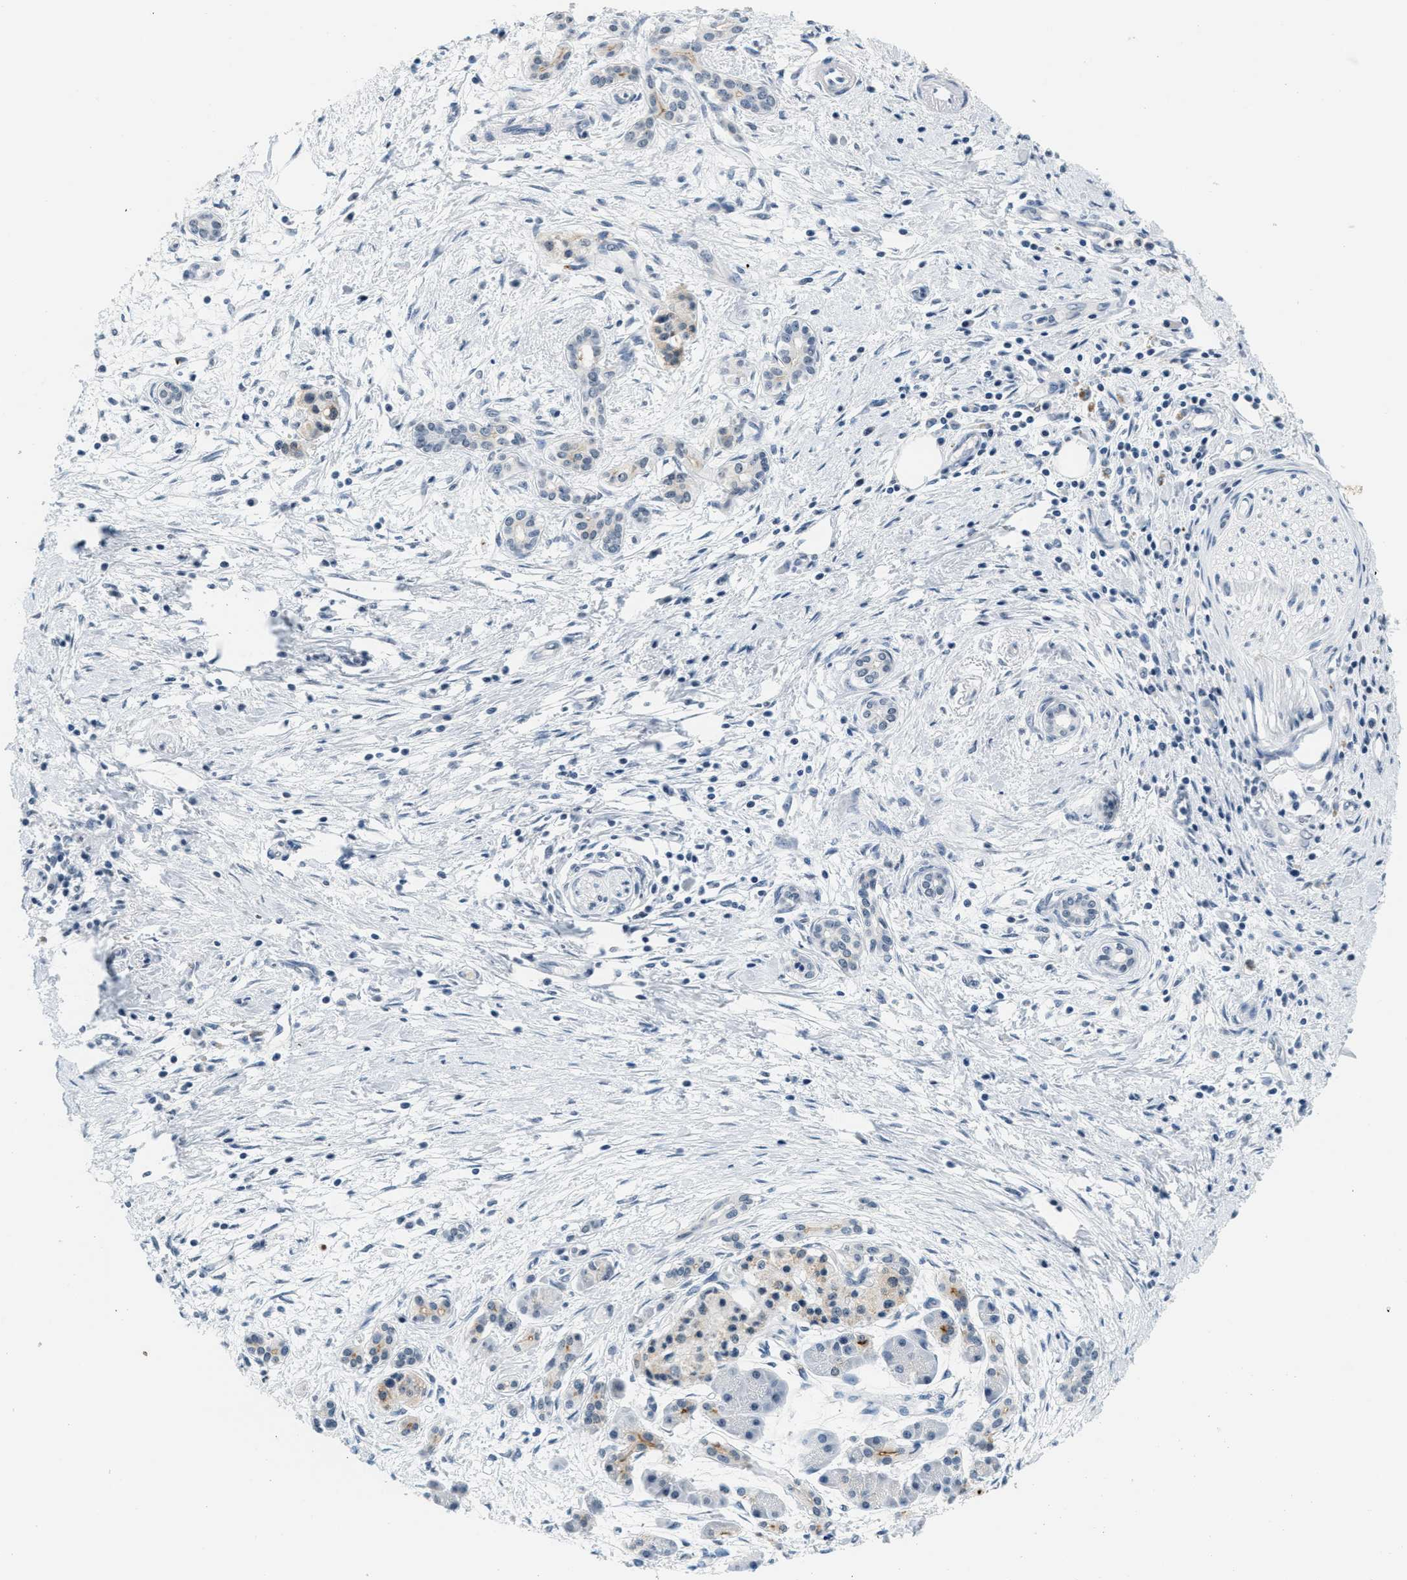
{"staining": {"intensity": "negative", "quantity": "none", "location": "none"}, "tissue": "pancreatic cancer", "cell_type": "Tumor cells", "image_type": "cancer", "snomed": [{"axis": "morphology", "description": "Adenocarcinoma, NOS"}, {"axis": "topography", "description": "Pancreas"}], "caption": "Human pancreatic cancer stained for a protein using immunohistochemistry (IHC) demonstrates no staining in tumor cells.", "gene": "CA4", "patient": {"sex": "female", "age": 70}}